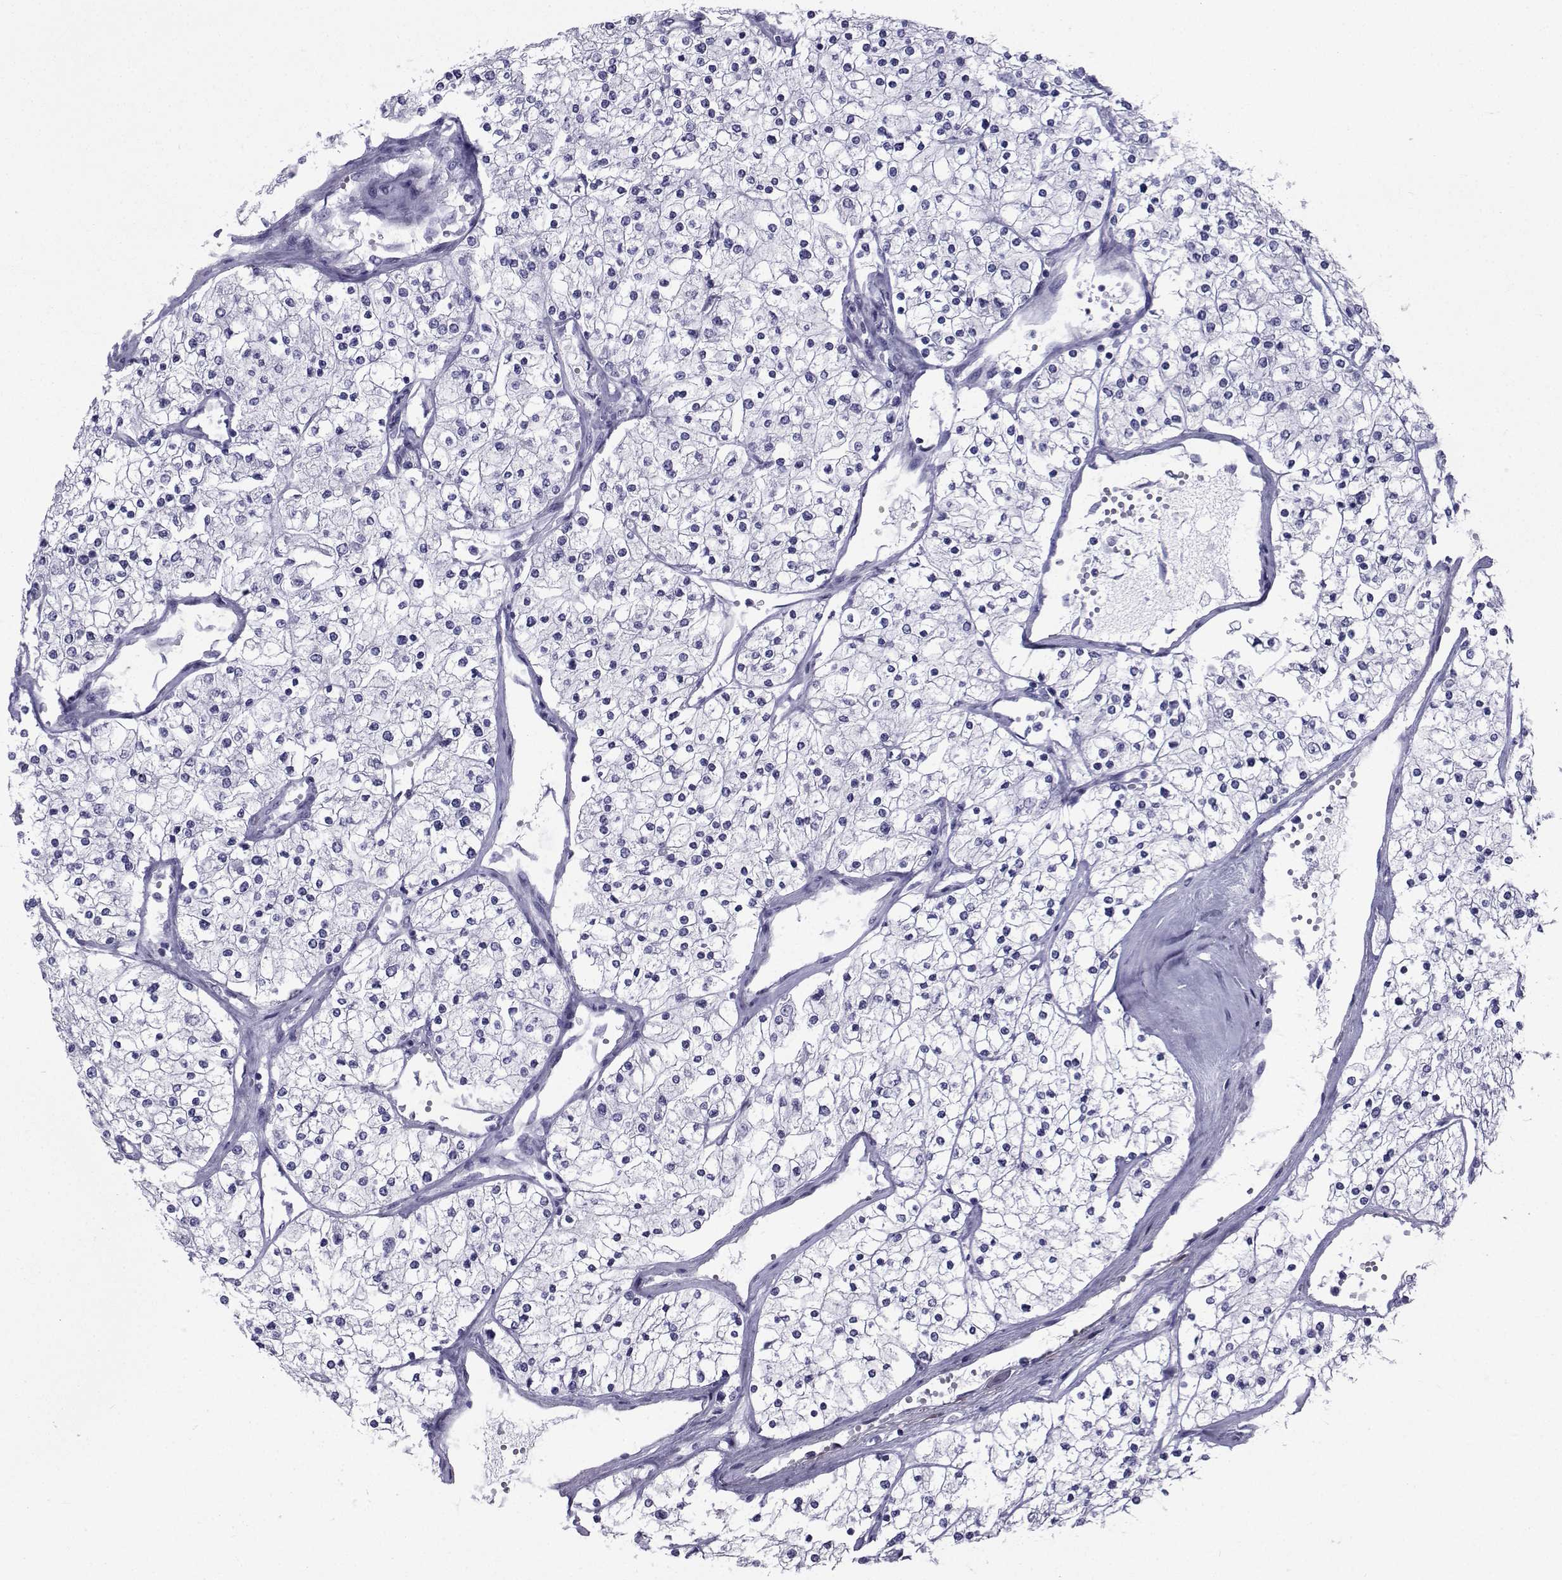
{"staining": {"intensity": "negative", "quantity": "none", "location": "none"}, "tissue": "renal cancer", "cell_type": "Tumor cells", "image_type": "cancer", "snomed": [{"axis": "morphology", "description": "Adenocarcinoma, NOS"}, {"axis": "topography", "description": "Kidney"}], "caption": "Immunohistochemistry (IHC) image of neoplastic tissue: human renal adenocarcinoma stained with DAB demonstrates no significant protein expression in tumor cells.", "gene": "SPANXD", "patient": {"sex": "male", "age": 80}}